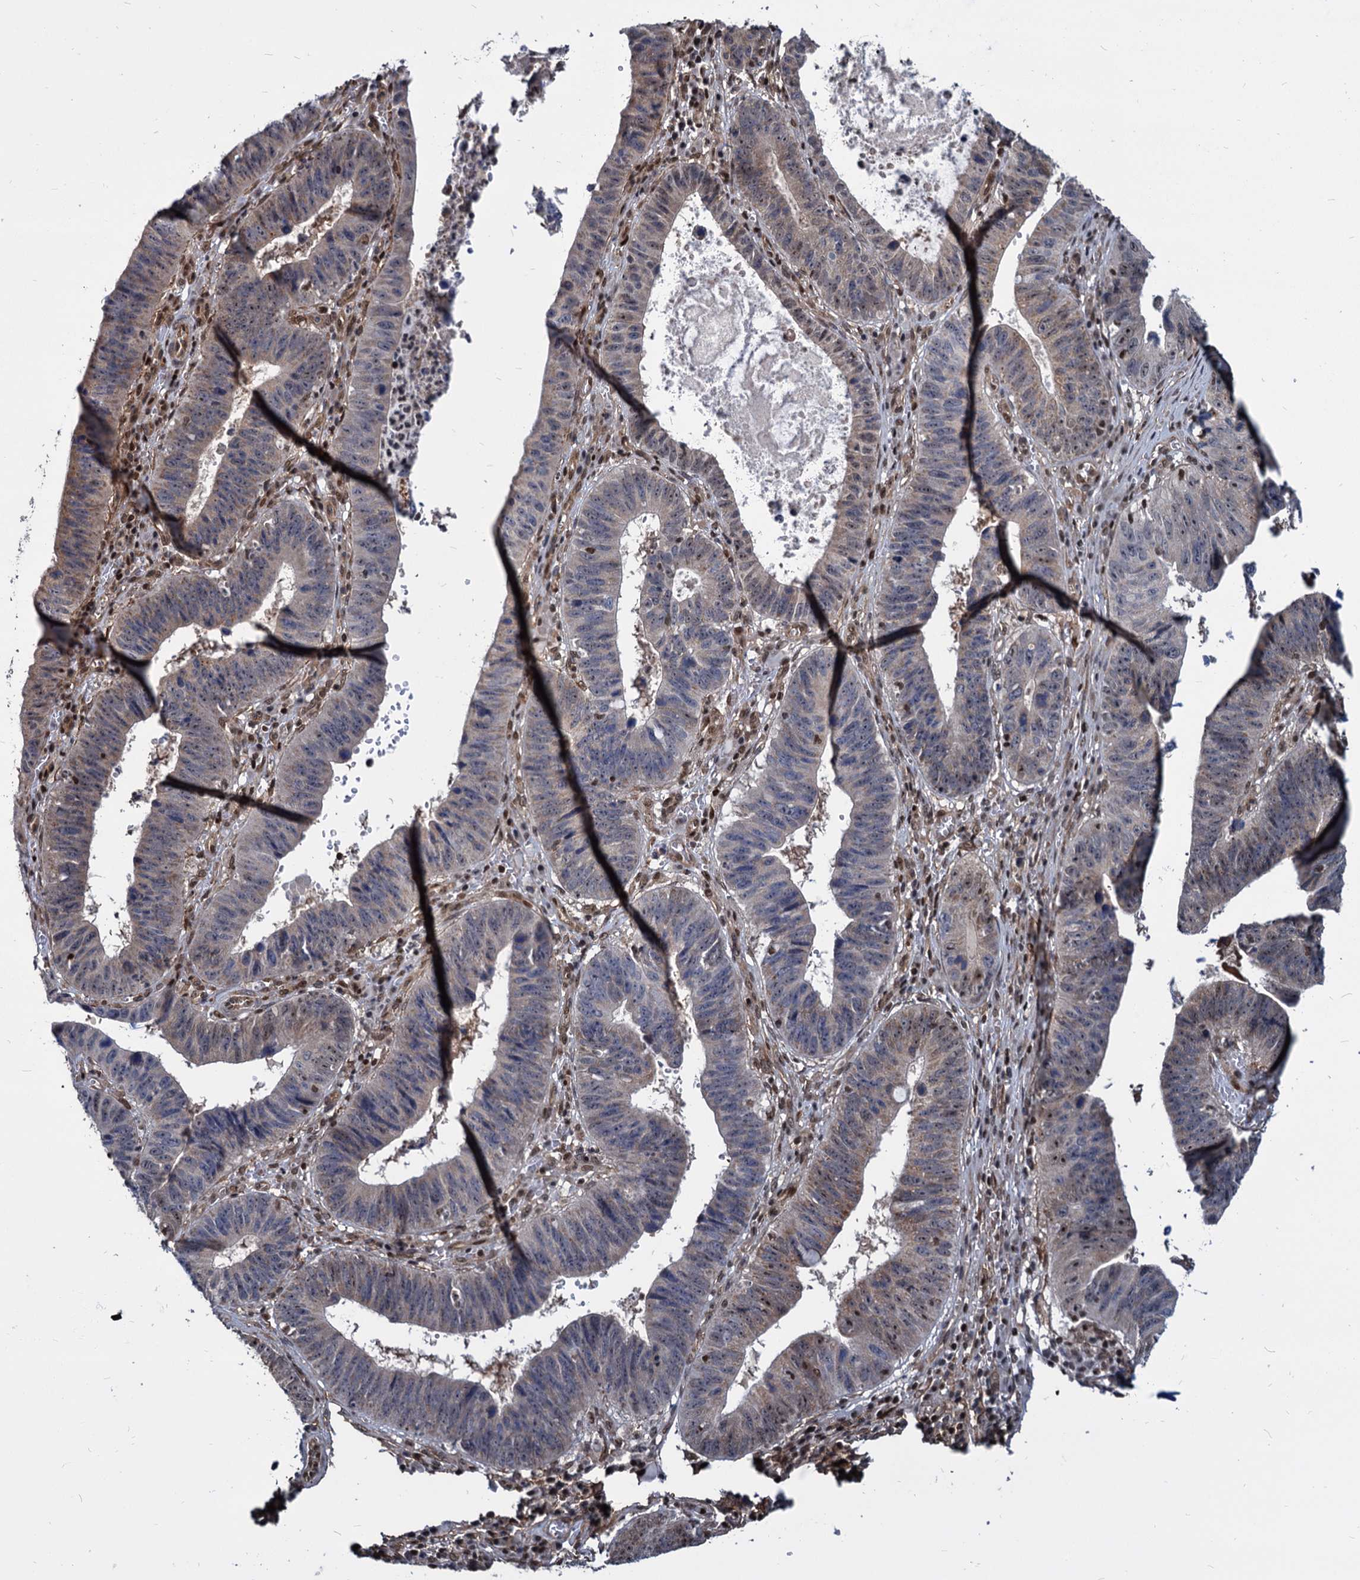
{"staining": {"intensity": "moderate", "quantity": "<25%", "location": "cytoplasmic/membranous,nuclear"}, "tissue": "stomach cancer", "cell_type": "Tumor cells", "image_type": "cancer", "snomed": [{"axis": "morphology", "description": "Adenocarcinoma, NOS"}, {"axis": "topography", "description": "Stomach"}], "caption": "Protein expression analysis of human adenocarcinoma (stomach) reveals moderate cytoplasmic/membranous and nuclear staining in approximately <25% of tumor cells.", "gene": "UBLCP1", "patient": {"sex": "male", "age": 59}}